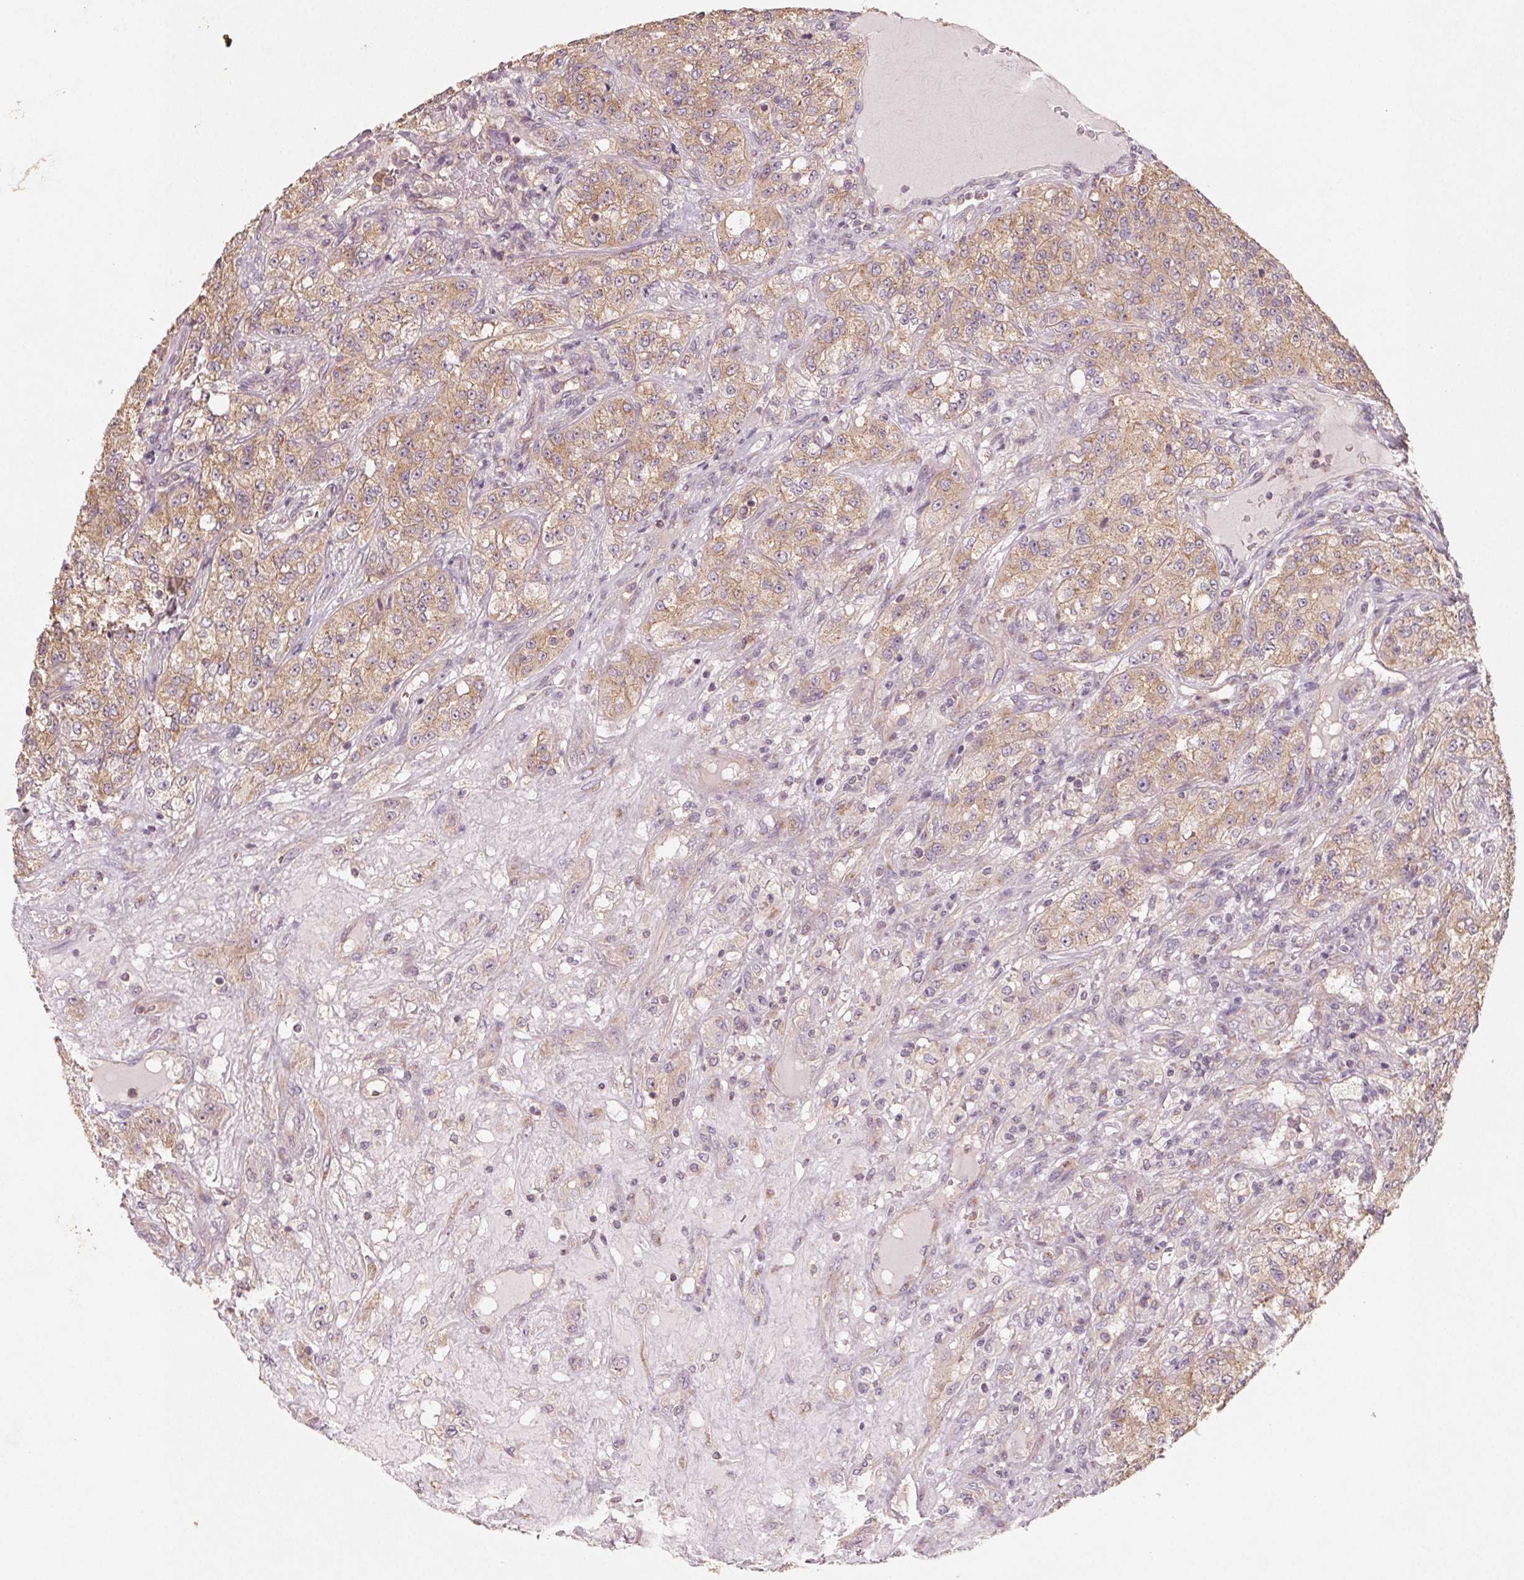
{"staining": {"intensity": "moderate", "quantity": "25%-75%", "location": "cytoplasmic/membranous"}, "tissue": "renal cancer", "cell_type": "Tumor cells", "image_type": "cancer", "snomed": [{"axis": "morphology", "description": "Adenocarcinoma, NOS"}, {"axis": "topography", "description": "Kidney"}], "caption": "Brown immunohistochemical staining in renal adenocarcinoma reveals moderate cytoplasmic/membranous staining in approximately 25%-75% of tumor cells.", "gene": "AP1S1", "patient": {"sex": "female", "age": 63}}